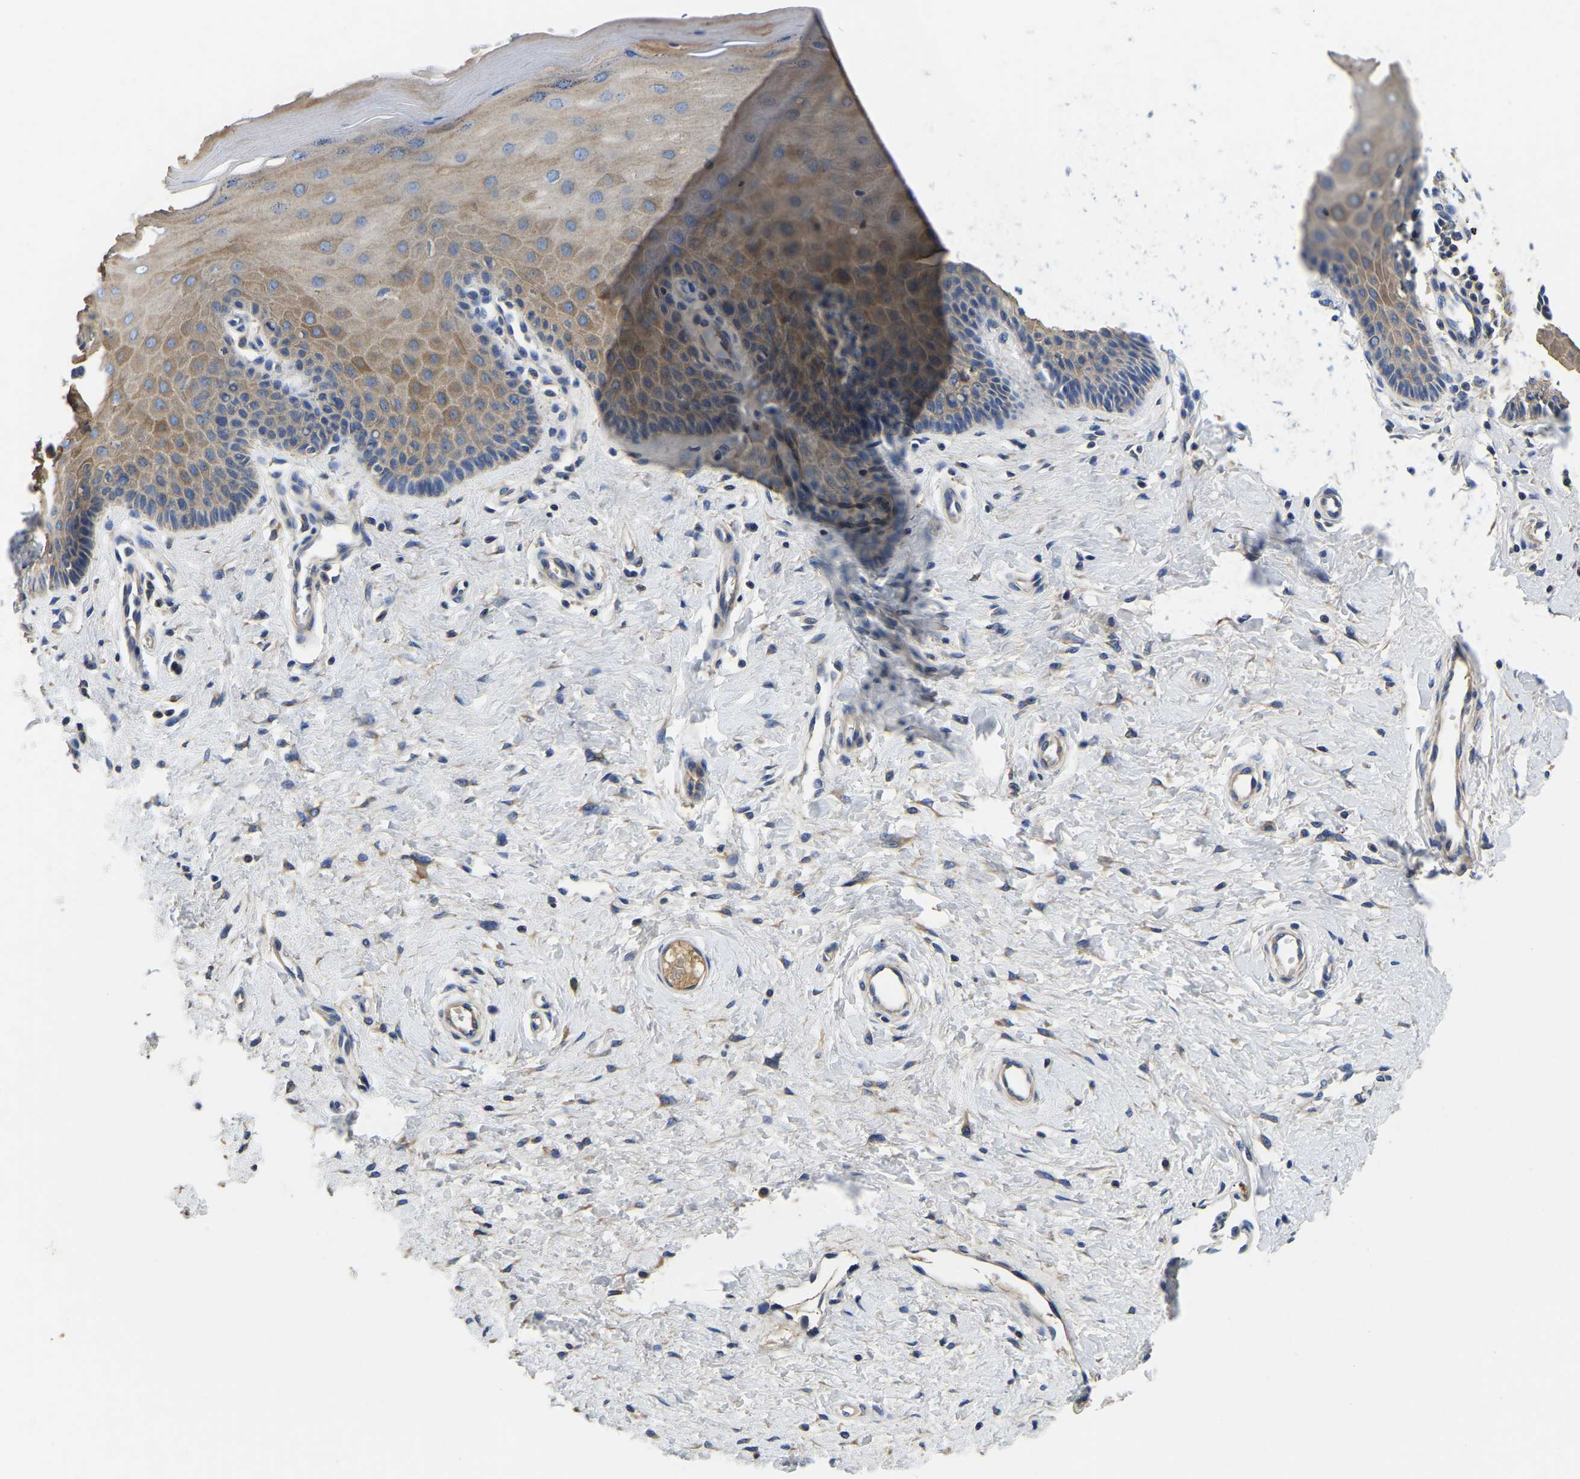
{"staining": {"intensity": "negative", "quantity": "none", "location": "none"}, "tissue": "cervix", "cell_type": "Glandular cells", "image_type": "normal", "snomed": [{"axis": "morphology", "description": "Normal tissue, NOS"}, {"axis": "topography", "description": "Cervix"}], "caption": "An image of cervix stained for a protein exhibits no brown staining in glandular cells. (Stains: DAB (3,3'-diaminobenzidine) IHC with hematoxylin counter stain, Microscopy: brightfield microscopy at high magnification).", "gene": "STAT2", "patient": {"sex": "female", "age": 55}}